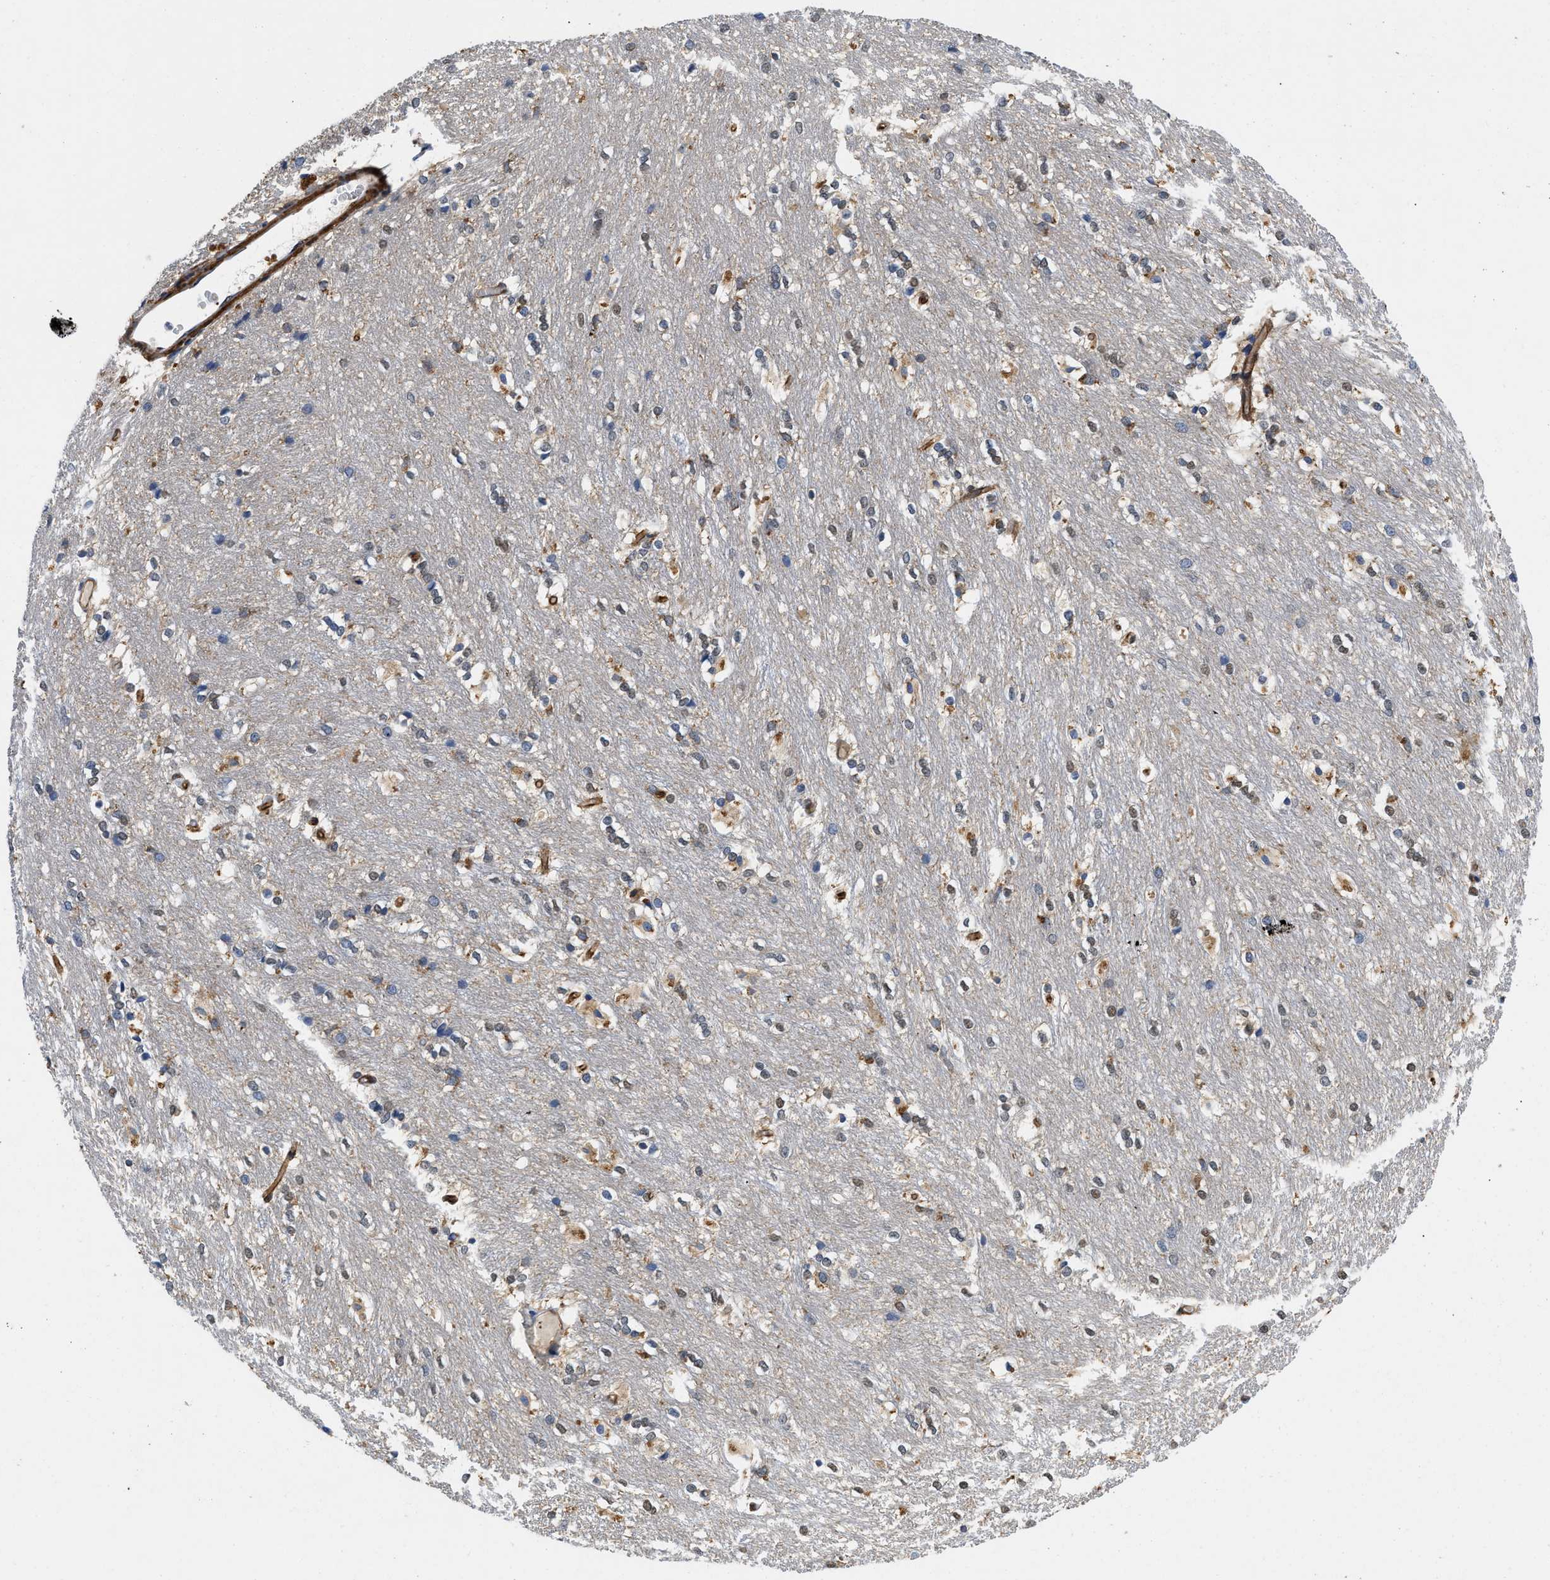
{"staining": {"intensity": "moderate", "quantity": "<25%", "location": "cytoplasmic/membranous,nuclear"}, "tissue": "caudate", "cell_type": "Glial cells", "image_type": "normal", "snomed": [{"axis": "morphology", "description": "Normal tissue, NOS"}, {"axis": "topography", "description": "Lateral ventricle wall"}], "caption": "DAB (3,3'-diaminobenzidine) immunohistochemical staining of normal caudate demonstrates moderate cytoplasmic/membranous,nuclear protein staining in about <25% of glial cells.", "gene": "RAPH1", "patient": {"sex": "female", "age": 19}}